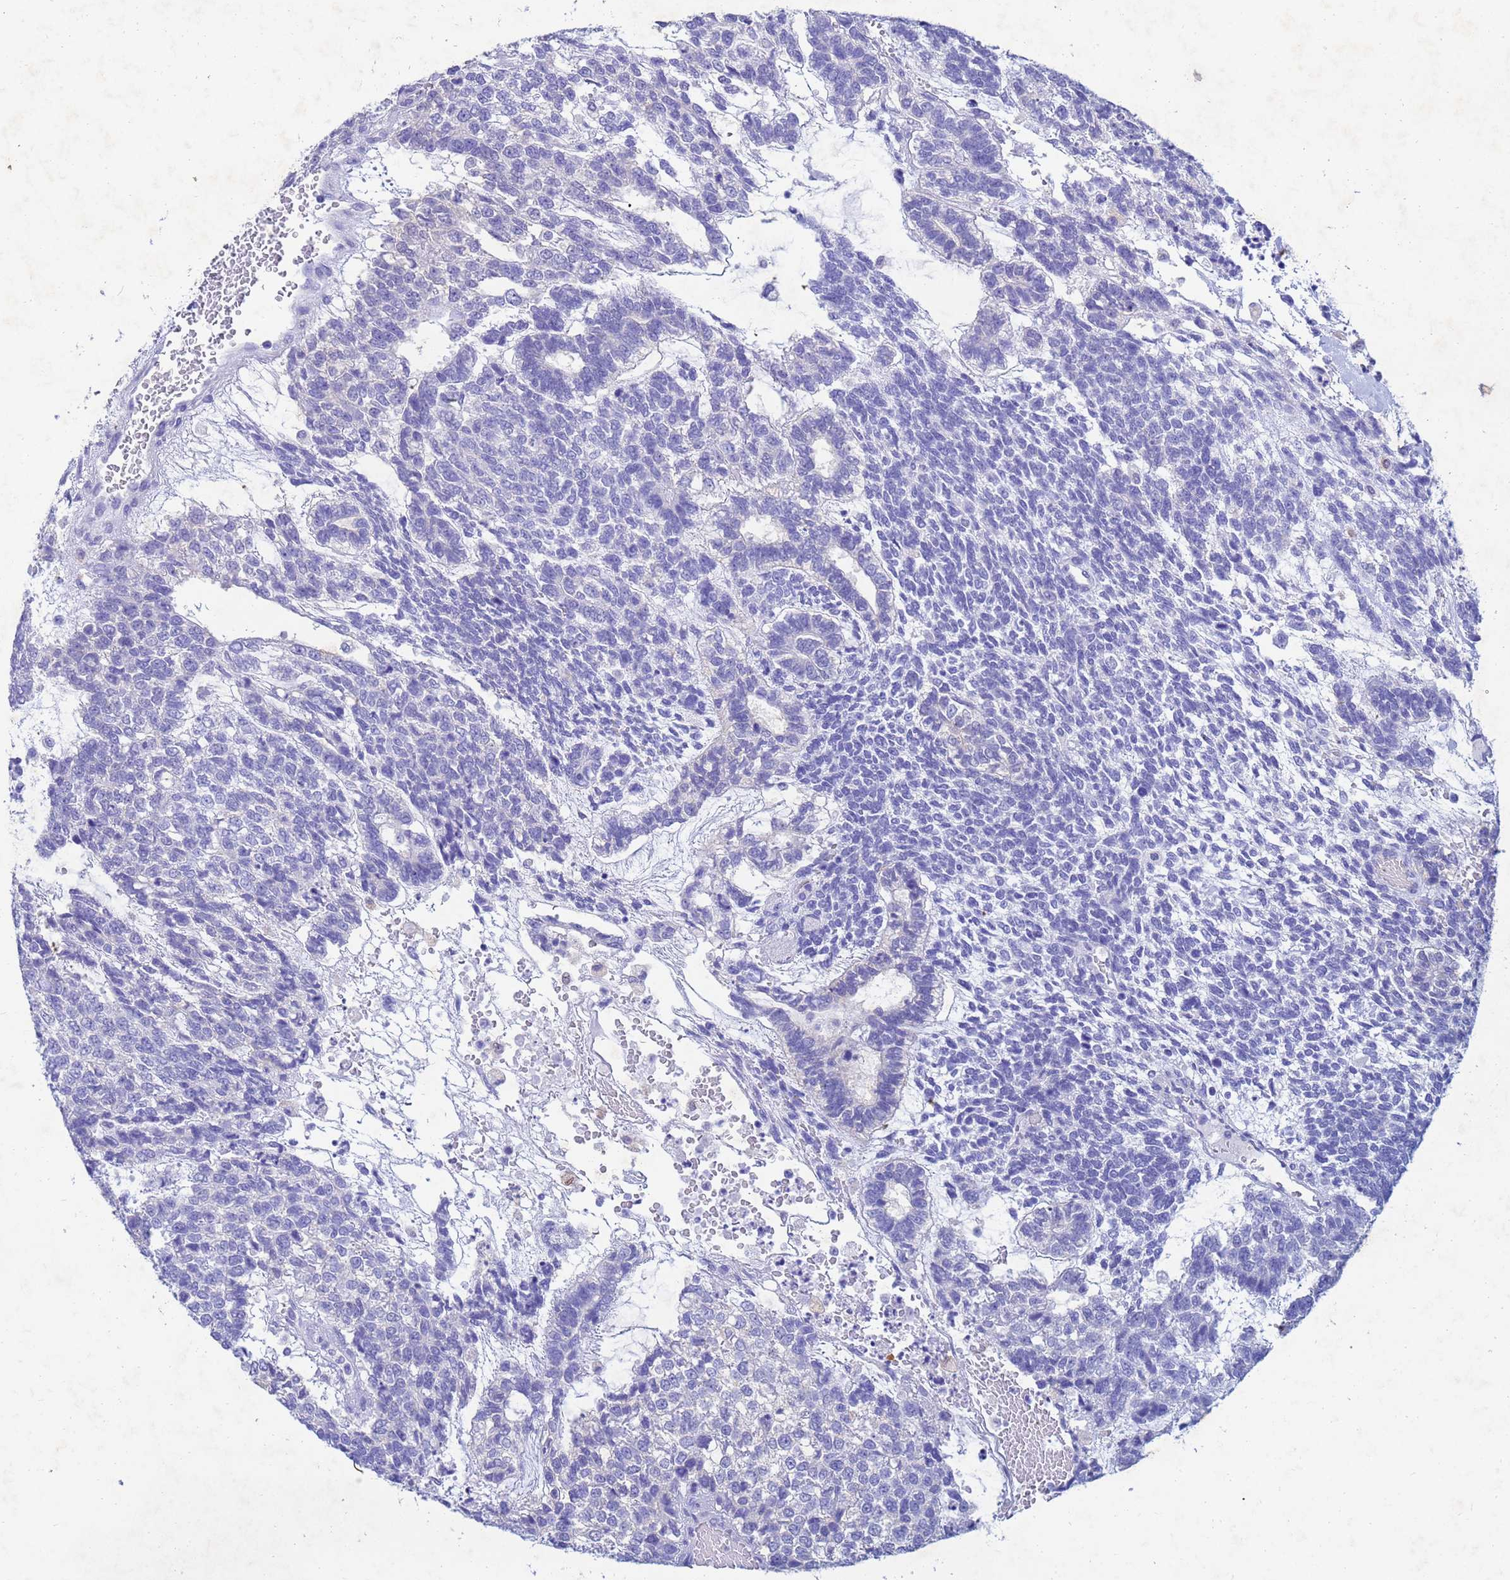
{"staining": {"intensity": "negative", "quantity": "none", "location": "none"}, "tissue": "testis cancer", "cell_type": "Tumor cells", "image_type": "cancer", "snomed": [{"axis": "morphology", "description": "Carcinoma, Embryonal, NOS"}, {"axis": "topography", "description": "Testis"}], "caption": "Immunohistochemistry (IHC) photomicrograph of human testis embryonal carcinoma stained for a protein (brown), which demonstrates no staining in tumor cells. (Brightfield microscopy of DAB IHC at high magnification).", "gene": "CSTB", "patient": {"sex": "male", "age": 23}}